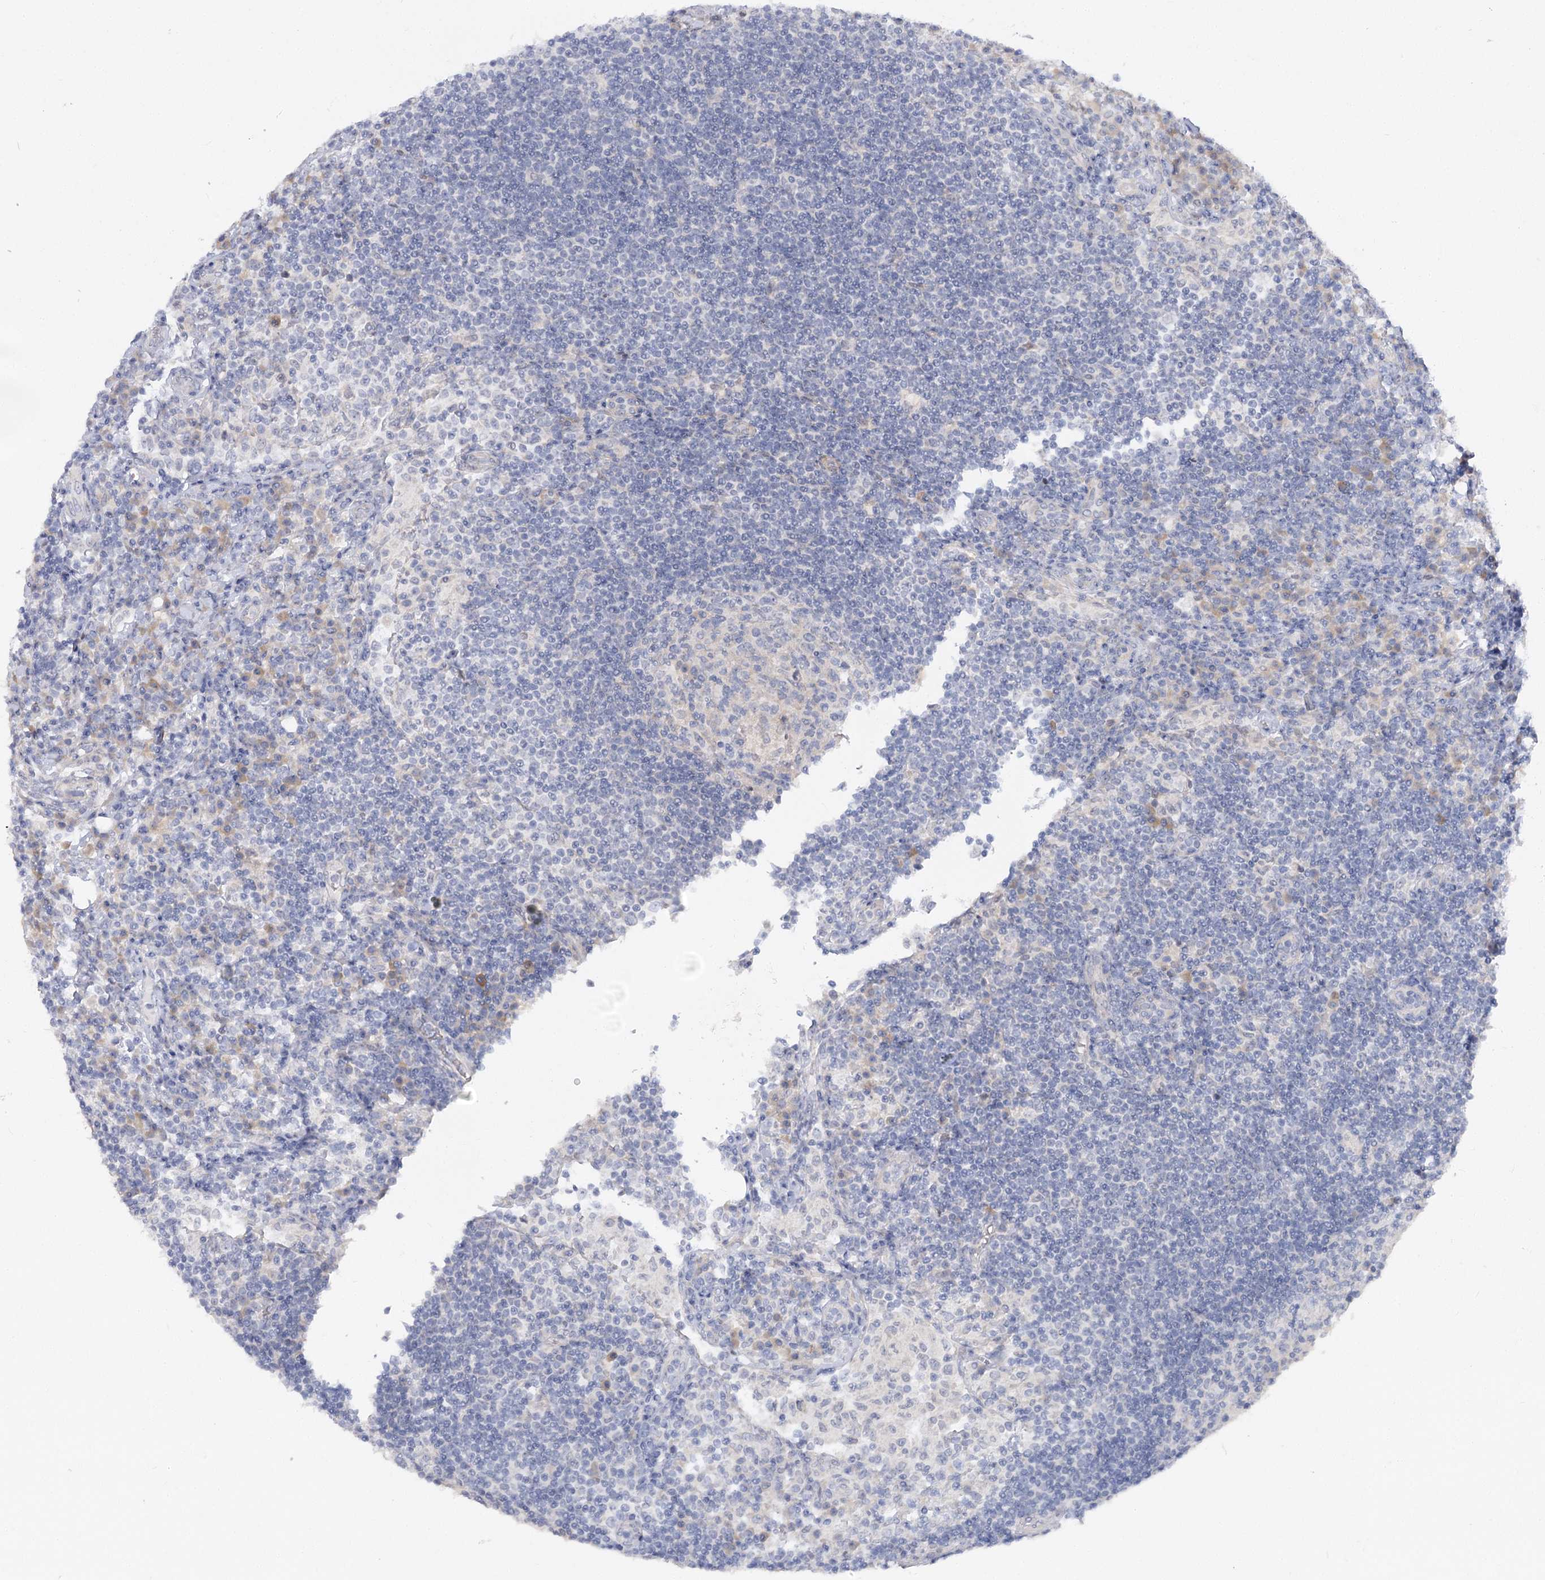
{"staining": {"intensity": "weak", "quantity": "<25%", "location": "nuclear"}, "tissue": "lymph node", "cell_type": "Germinal center cells", "image_type": "normal", "snomed": [{"axis": "morphology", "description": "Normal tissue, NOS"}, {"axis": "topography", "description": "Lymph node"}], "caption": "Human lymph node stained for a protein using IHC displays no staining in germinal center cells.", "gene": "ARSI", "patient": {"sex": "female", "age": 53}}